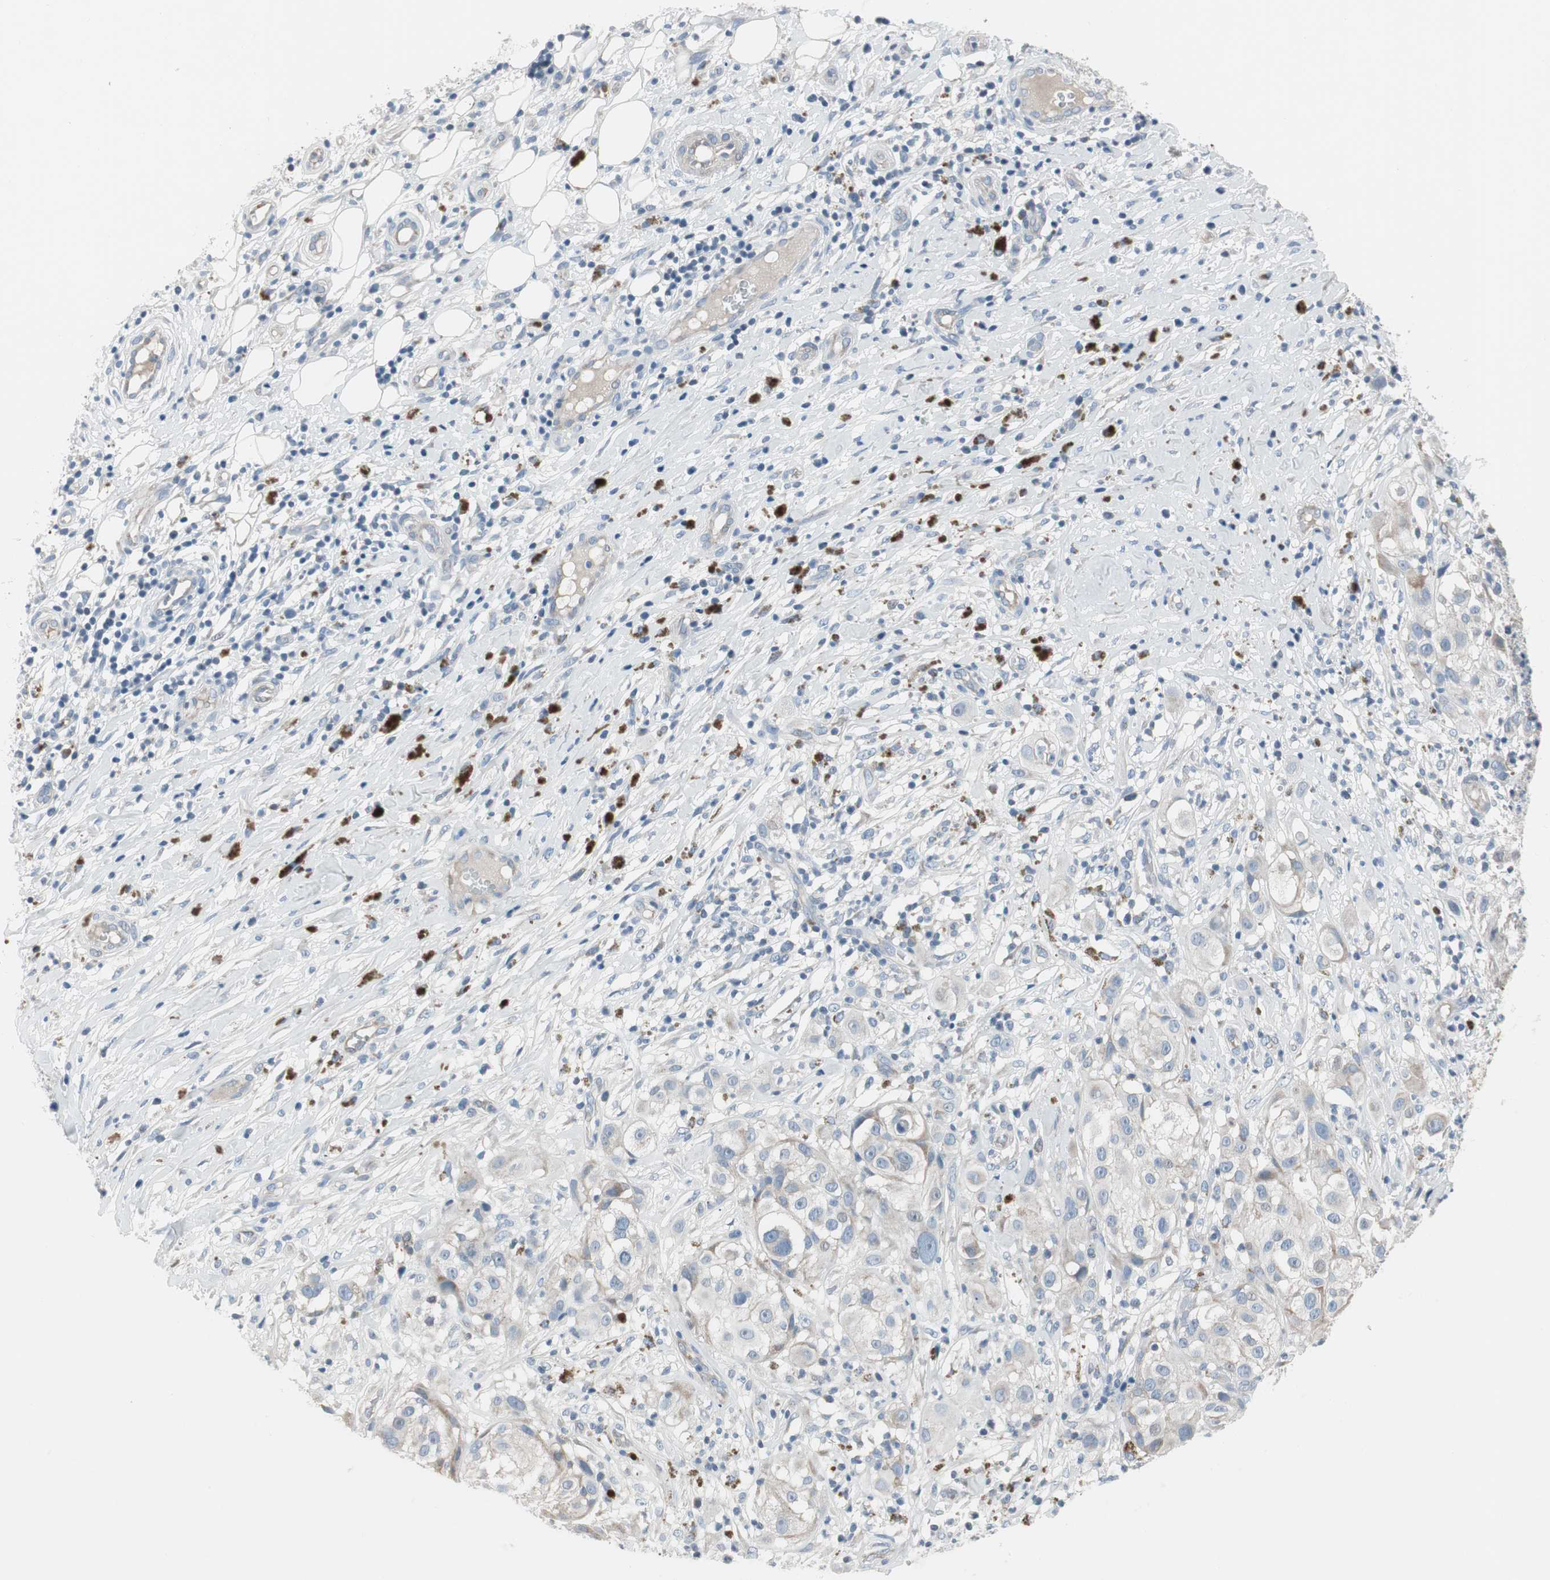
{"staining": {"intensity": "negative", "quantity": "none", "location": "none"}, "tissue": "melanoma", "cell_type": "Tumor cells", "image_type": "cancer", "snomed": [{"axis": "morphology", "description": "Necrosis, NOS"}, {"axis": "morphology", "description": "Malignant melanoma, NOS"}, {"axis": "topography", "description": "Skin"}], "caption": "This is a image of immunohistochemistry staining of malignant melanoma, which shows no staining in tumor cells.", "gene": "PIGR", "patient": {"sex": "female", "age": 87}}